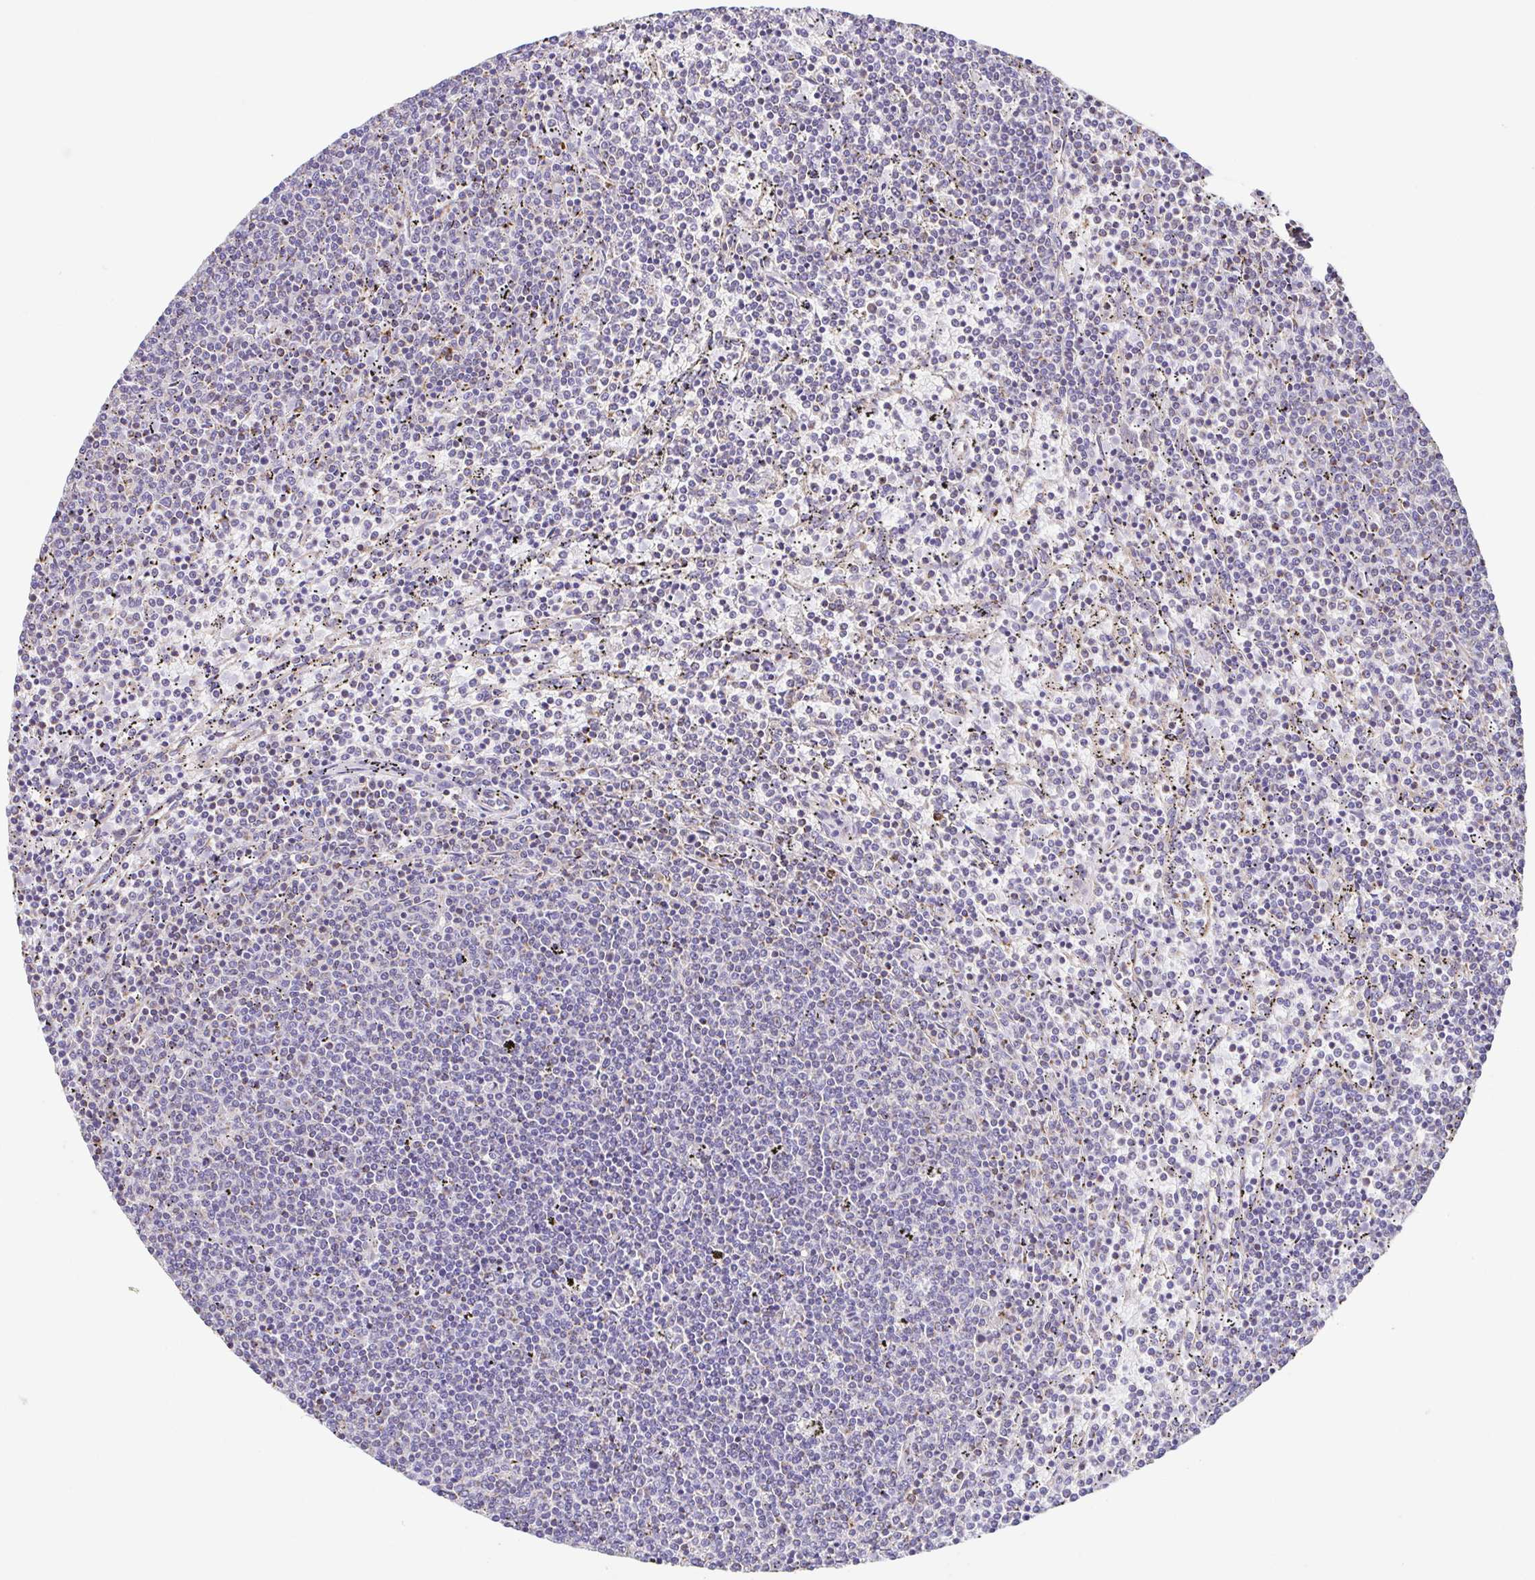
{"staining": {"intensity": "negative", "quantity": "none", "location": "none"}, "tissue": "lymphoma", "cell_type": "Tumor cells", "image_type": "cancer", "snomed": [{"axis": "morphology", "description": "Malignant lymphoma, non-Hodgkin's type, Low grade"}, {"axis": "topography", "description": "Spleen"}], "caption": "The photomicrograph shows no staining of tumor cells in low-grade malignant lymphoma, non-Hodgkin's type. The staining is performed using DAB brown chromogen with nuclei counter-stained in using hematoxylin.", "gene": "GINM1", "patient": {"sex": "female", "age": 50}}